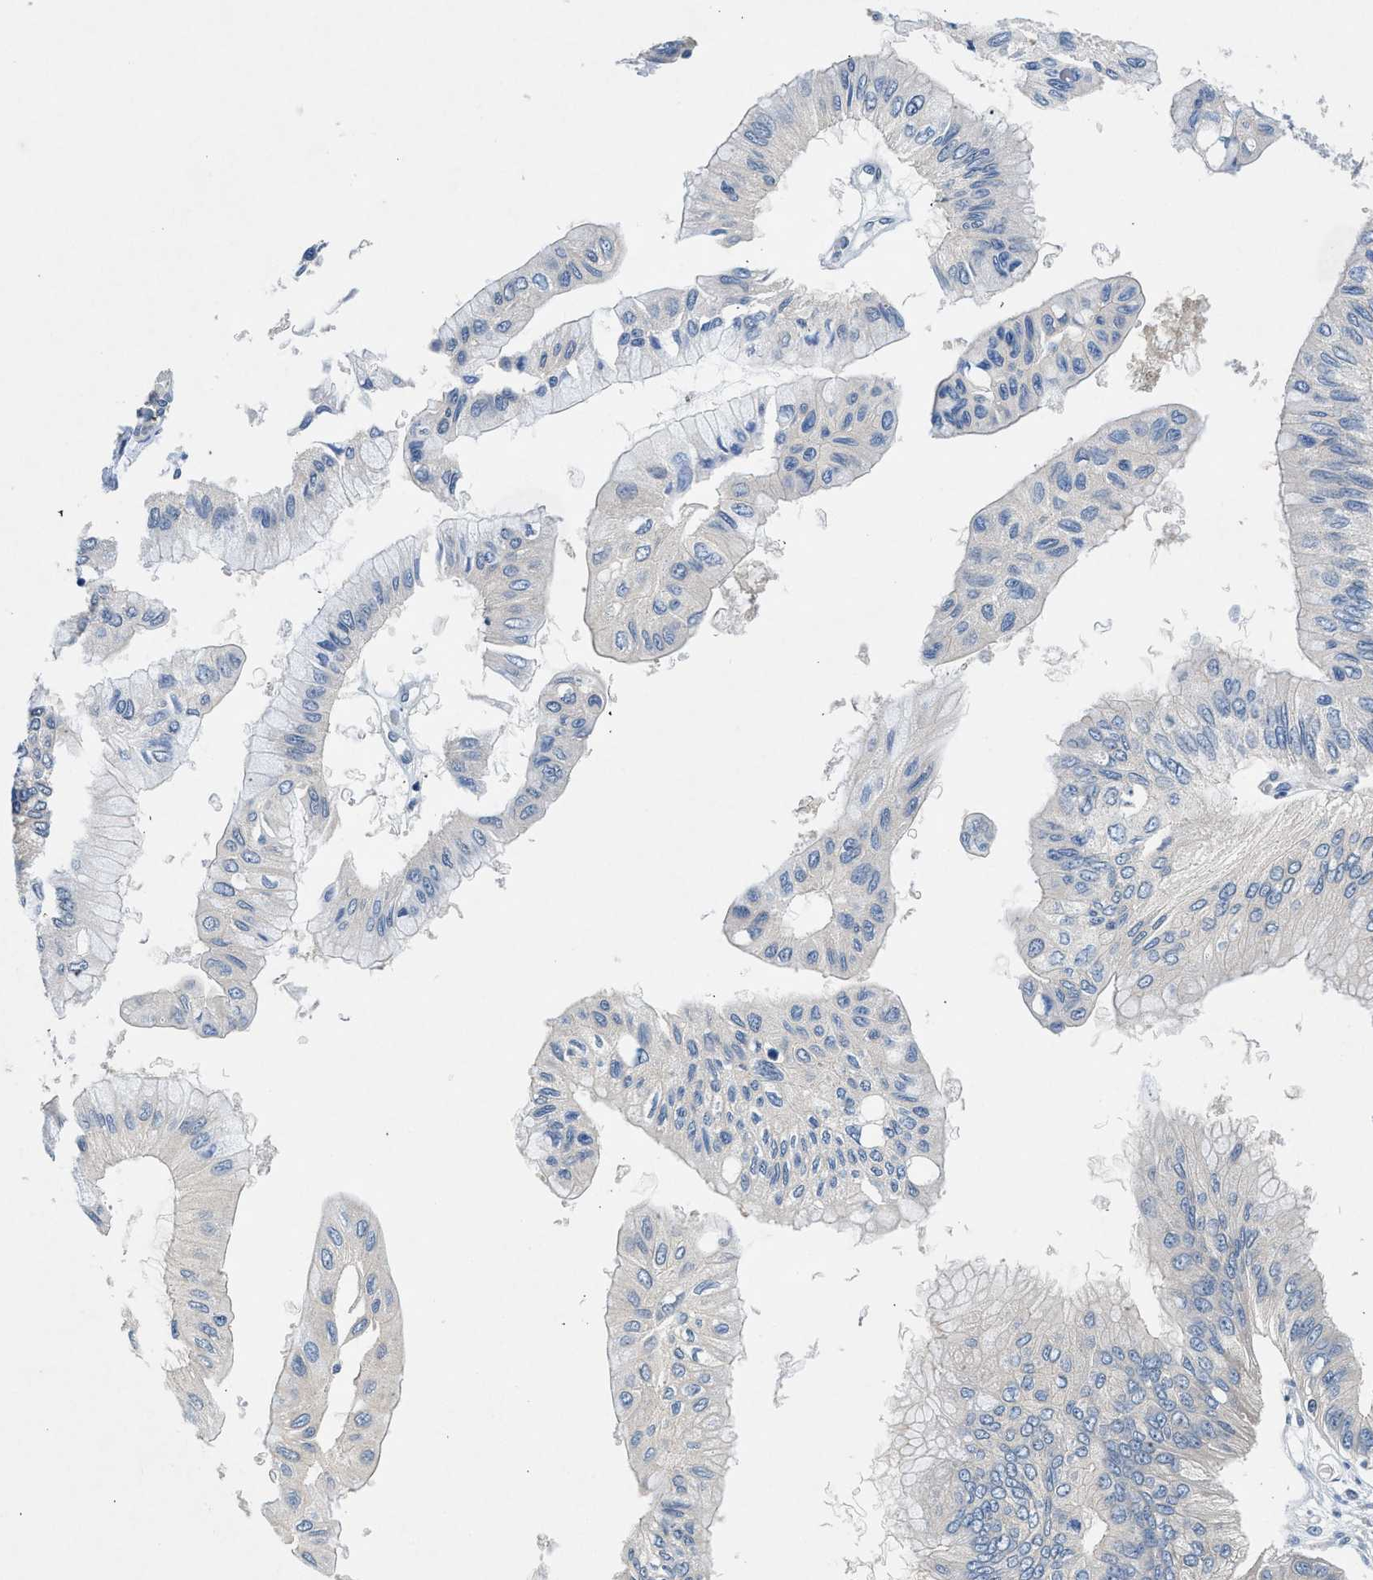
{"staining": {"intensity": "negative", "quantity": "none", "location": "none"}, "tissue": "pancreatic cancer", "cell_type": "Tumor cells", "image_type": "cancer", "snomed": [{"axis": "morphology", "description": "Adenocarcinoma, NOS"}, {"axis": "topography", "description": "Pancreas"}], "caption": "Micrograph shows no significant protein staining in tumor cells of pancreatic adenocarcinoma.", "gene": "COPS2", "patient": {"sex": "female", "age": 77}}